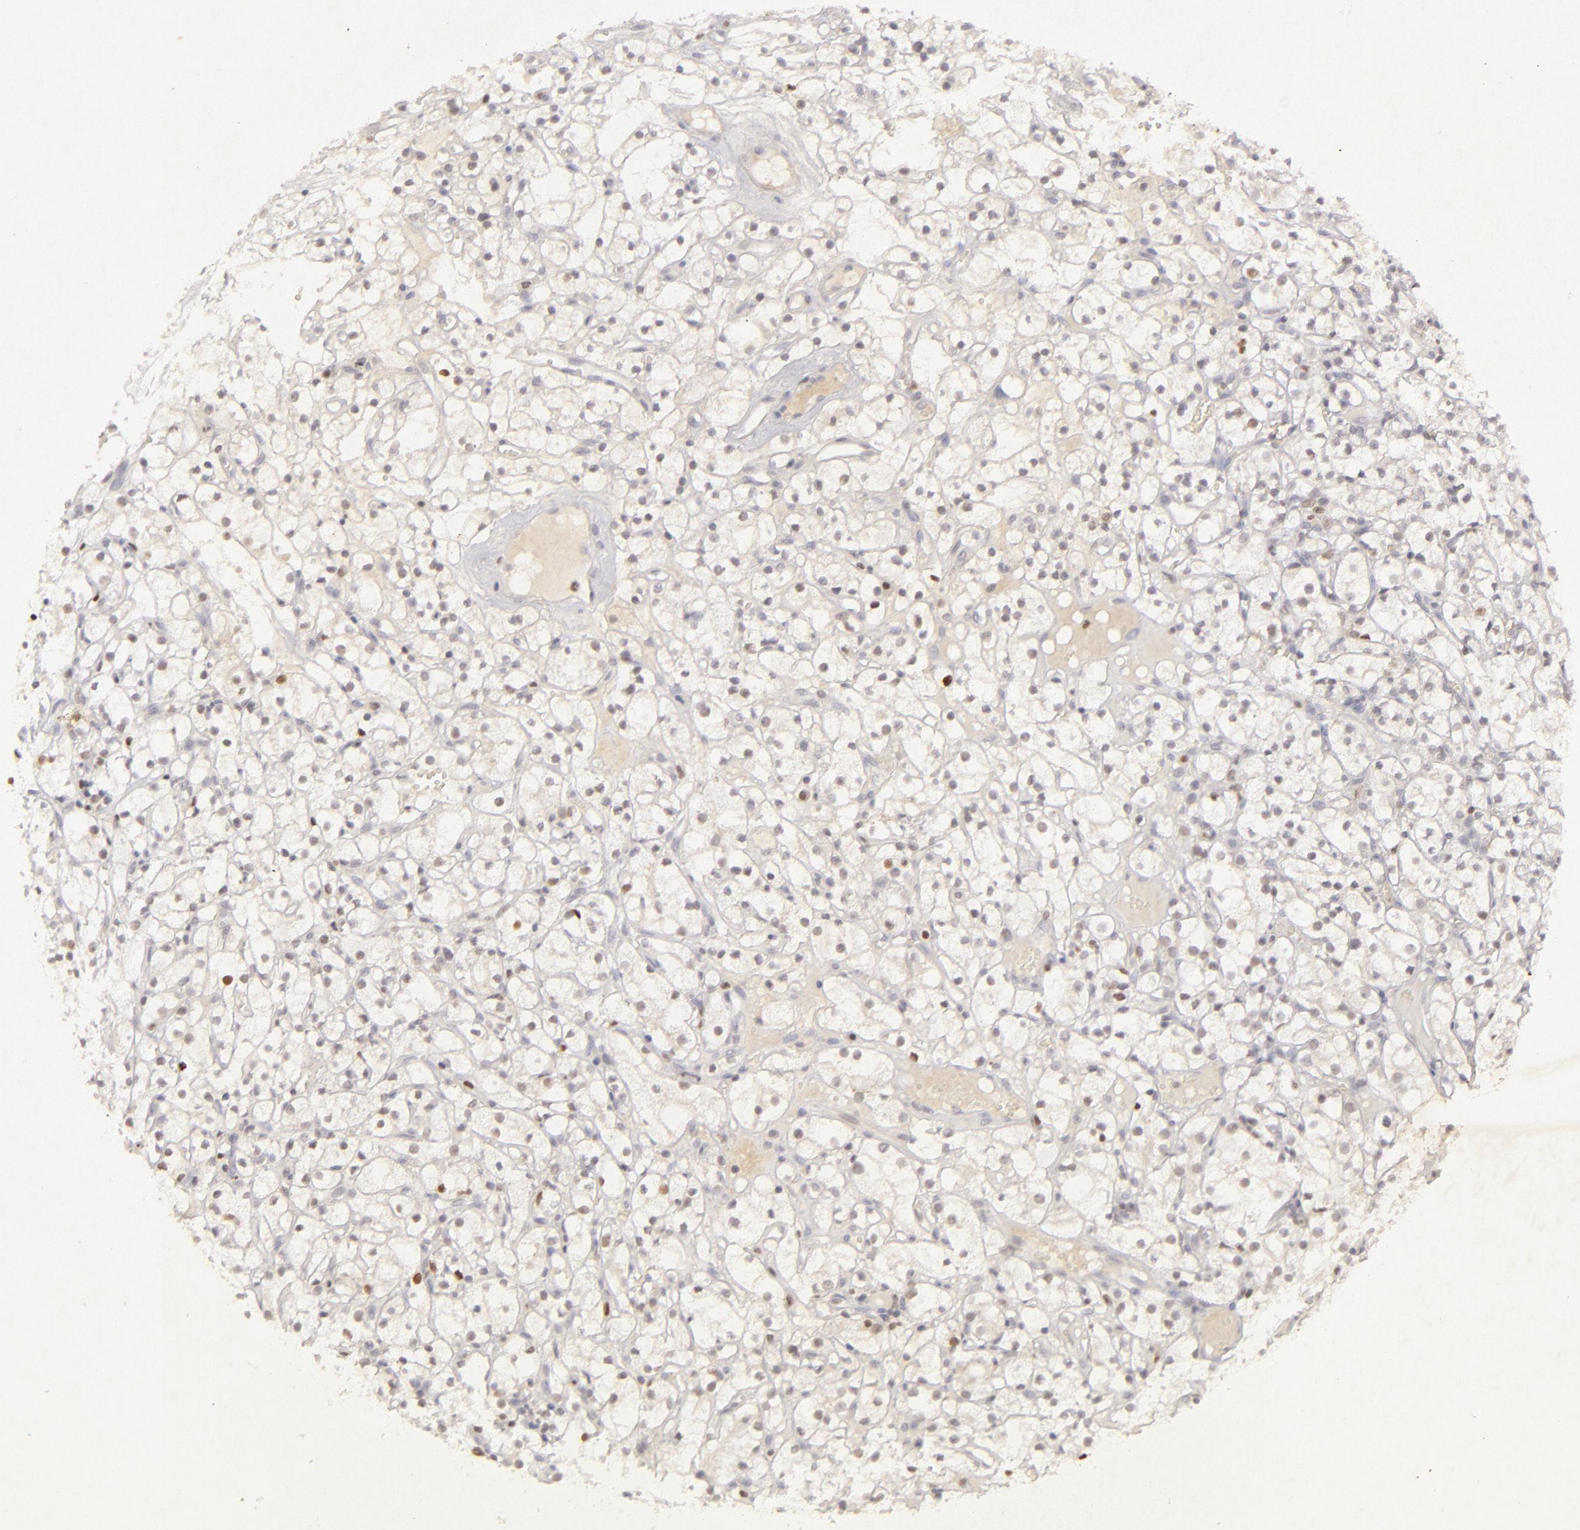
{"staining": {"intensity": "moderate", "quantity": "<25%", "location": "nuclear"}, "tissue": "renal cancer", "cell_type": "Tumor cells", "image_type": "cancer", "snomed": [{"axis": "morphology", "description": "Adenocarcinoma, NOS"}, {"axis": "topography", "description": "Kidney"}], "caption": "DAB (3,3'-diaminobenzidine) immunohistochemical staining of adenocarcinoma (renal) exhibits moderate nuclear protein expression in about <25% of tumor cells.", "gene": "FEN1", "patient": {"sex": "male", "age": 61}}